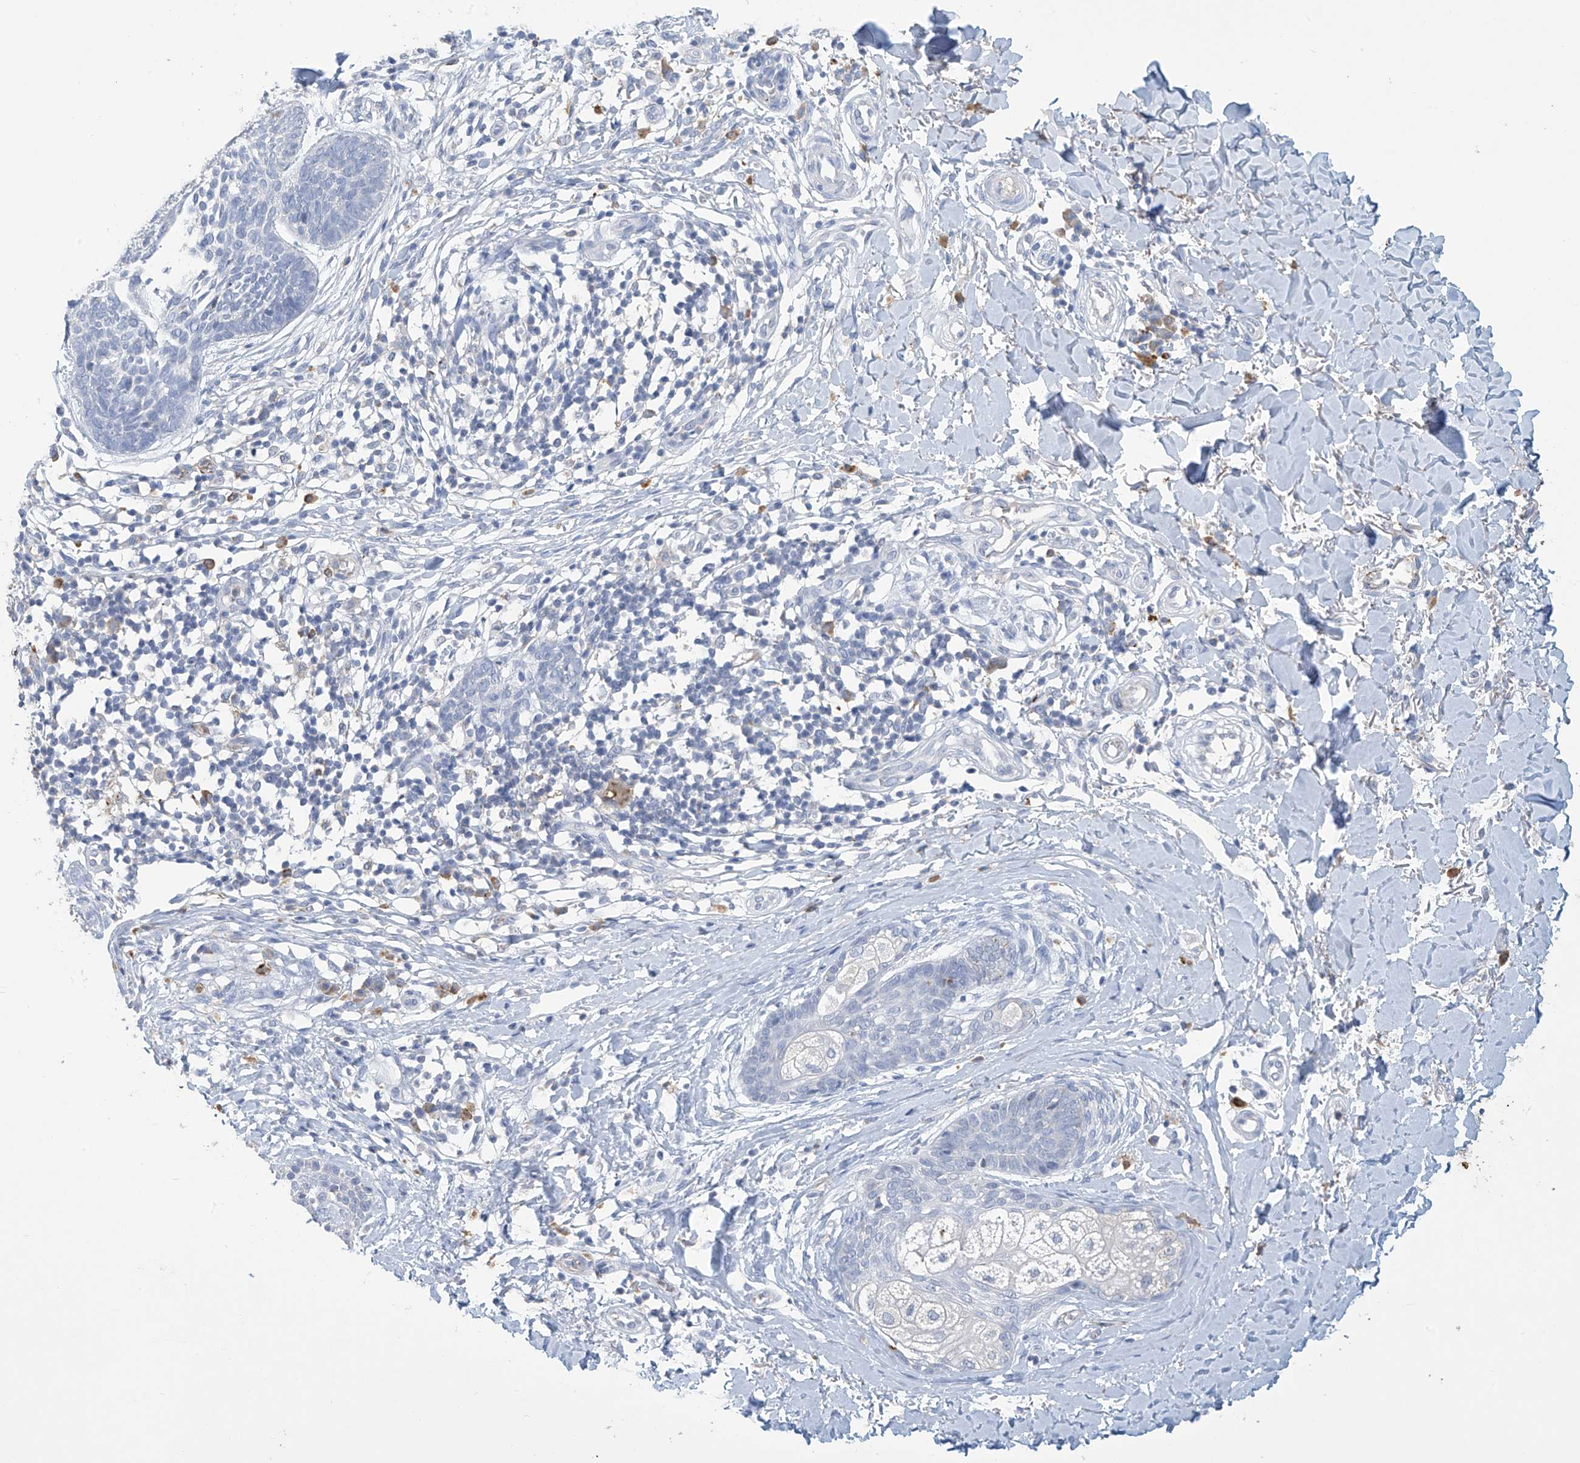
{"staining": {"intensity": "negative", "quantity": "none", "location": "none"}, "tissue": "skin cancer", "cell_type": "Tumor cells", "image_type": "cancer", "snomed": [{"axis": "morphology", "description": "Basal cell carcinoma"}, {"axis": "topography", "description": "Skin"}], "caption": "Immunohistochemical staining of human skin basal cell carcinoma displays no significant expression in tumor cells. (DAB (3,3'-diaminobenzidine) immunohistochemistry, high magnification).", "gene": "OGT", "patient": {"sex": "female", "age": 64}}